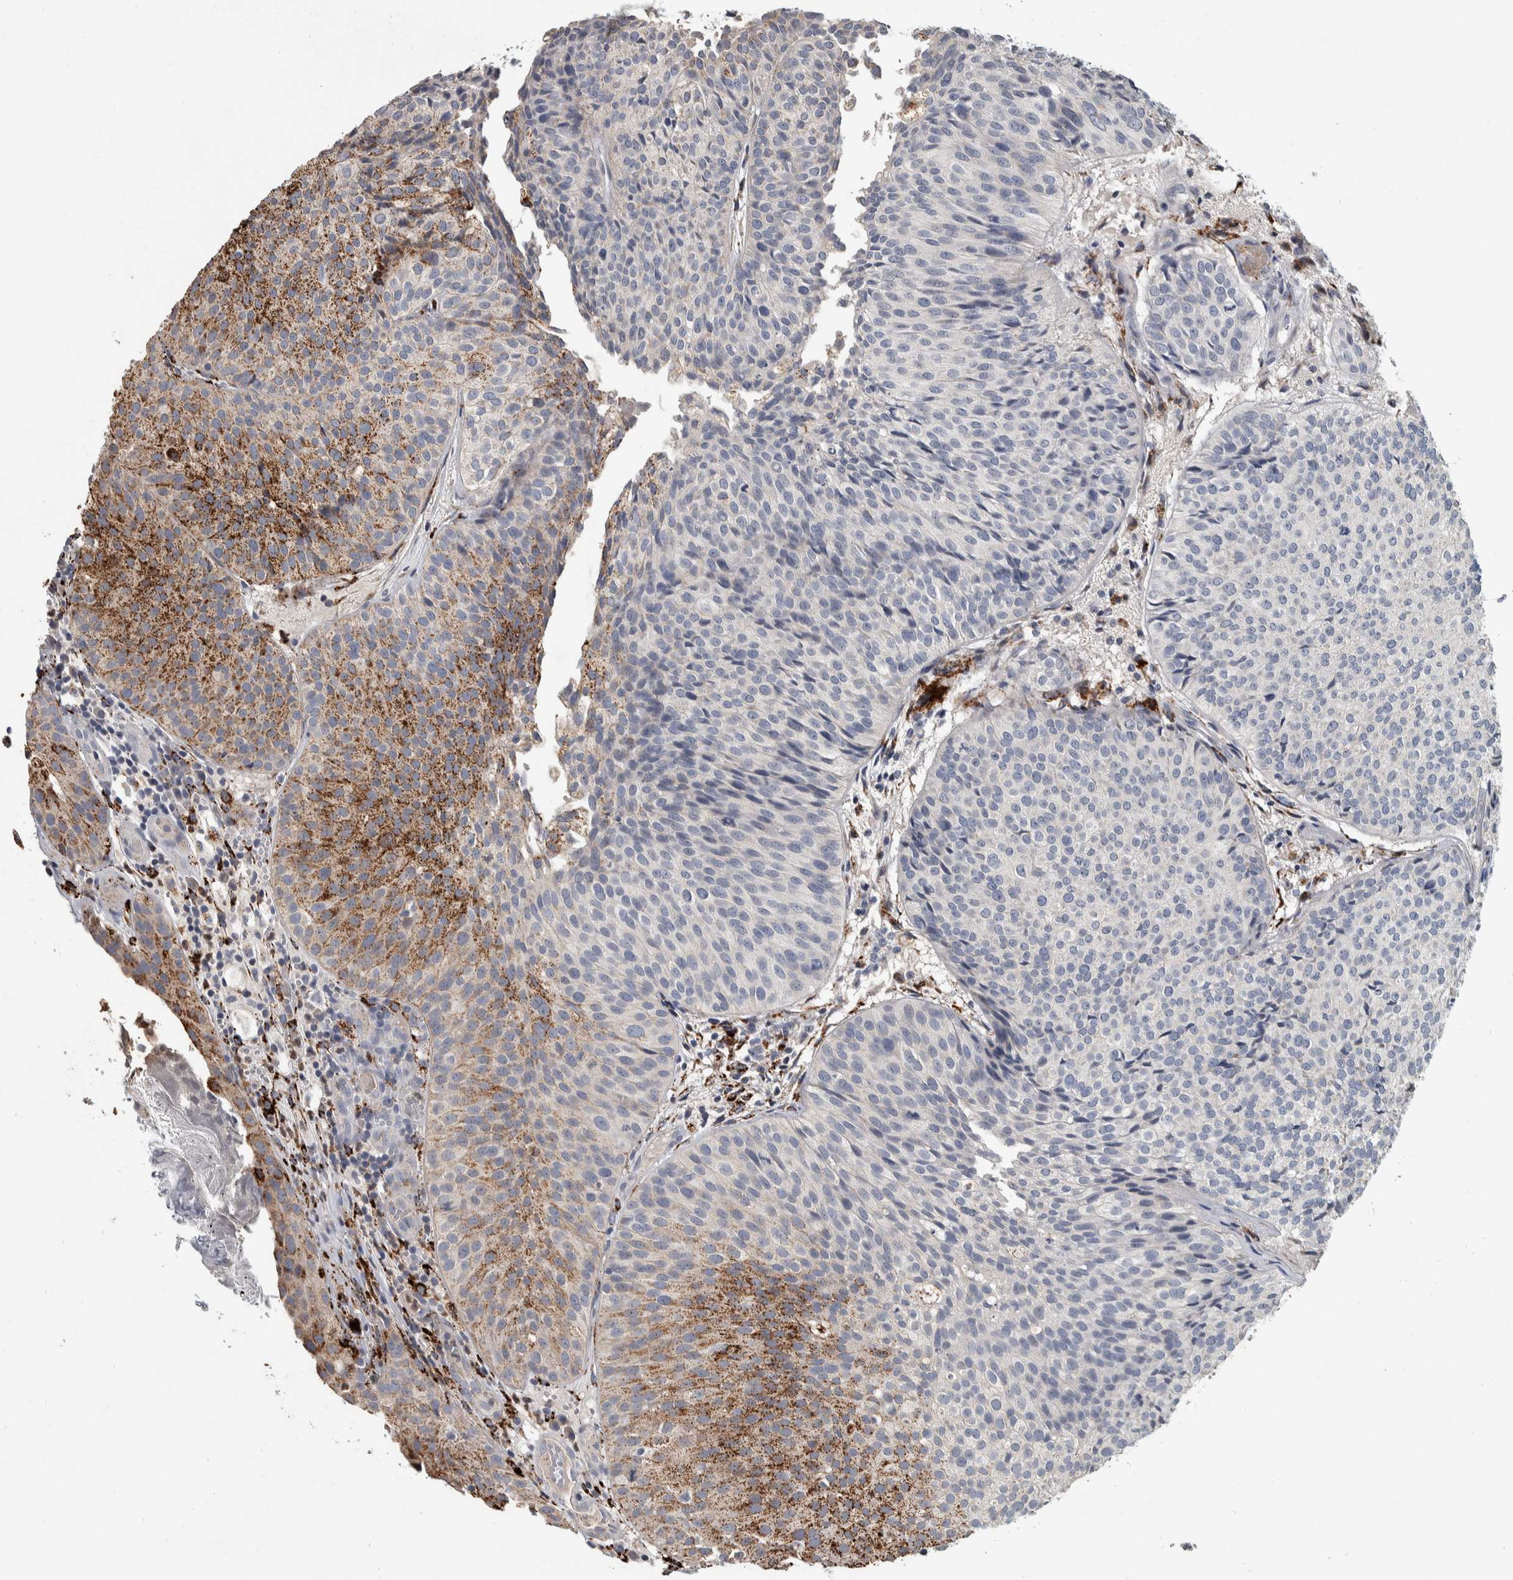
{"staining": {"intensity": "strong", "quantity": "<25%", "location": "cytoplasmic/membranous"}, "tissue": "urothelial cancer", "cell_type": "Tumor cells", "image_type": "cancer", "snomed": [{"axis": "morphology", "description": "Urothelial carcinoma, Low grade"}, {"axis": "topography", "description": "Urinary bladder"}], "caption": "Immunohistochemistry (IHC) staining of urothelial carcinoma (low-grade), which displays medium levels of strong cytoplasmic/membranous expression in about <25% of tumor cells indicating strong cytoplasmic/membranous protein expression. The staining was performed using DAB (3,3'-diaminobenzidine) (brown) for protein detection and nuclei were counterstained in hematoxylin (blue).", "gene": "FAM78A", "patient": {"sex": "male", "age": 86}}